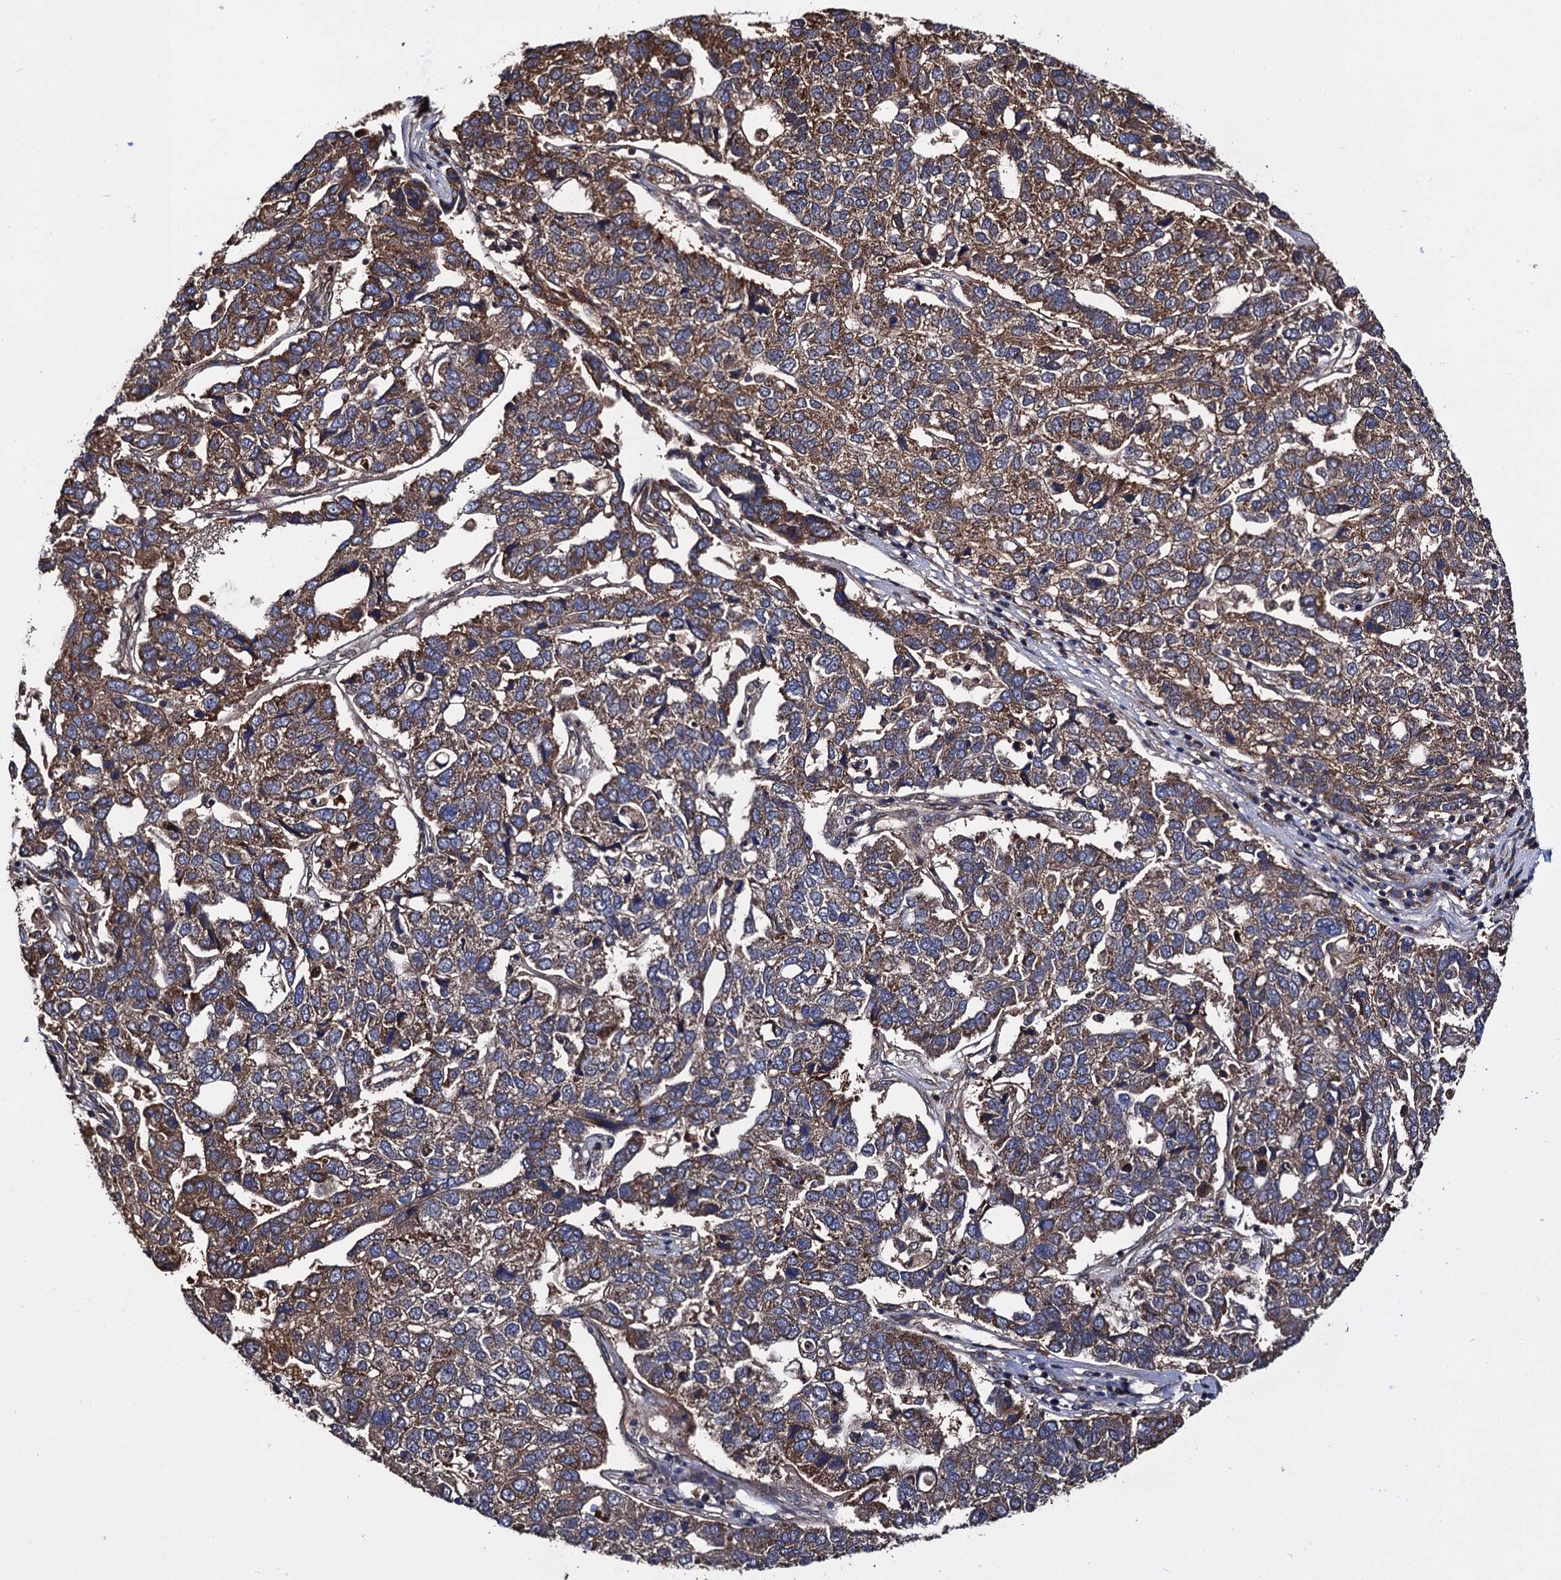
{"staining": {"intensity": "moderate", "quantity": ">75%", "location": "cytoplasmic/membranous"}, "tissue": "pancreatic cancer", "cell_type": "Tumor cells", "image_type": "cancer", "snomed": [{"axis": "morphology", "description": "Adenocarcinoma, NOS"}, {"axis": "topography", "description": "Pancreas"}], "caption": "This is an image of immunohistochemistry (IHC) staining of adenocarcinoma (pancreatic), which shows moderate staining in the cytoplasmic/membranous of tumor cells.", "gene": "MIER2", "patient": {"sex": "female", "age": 61}}